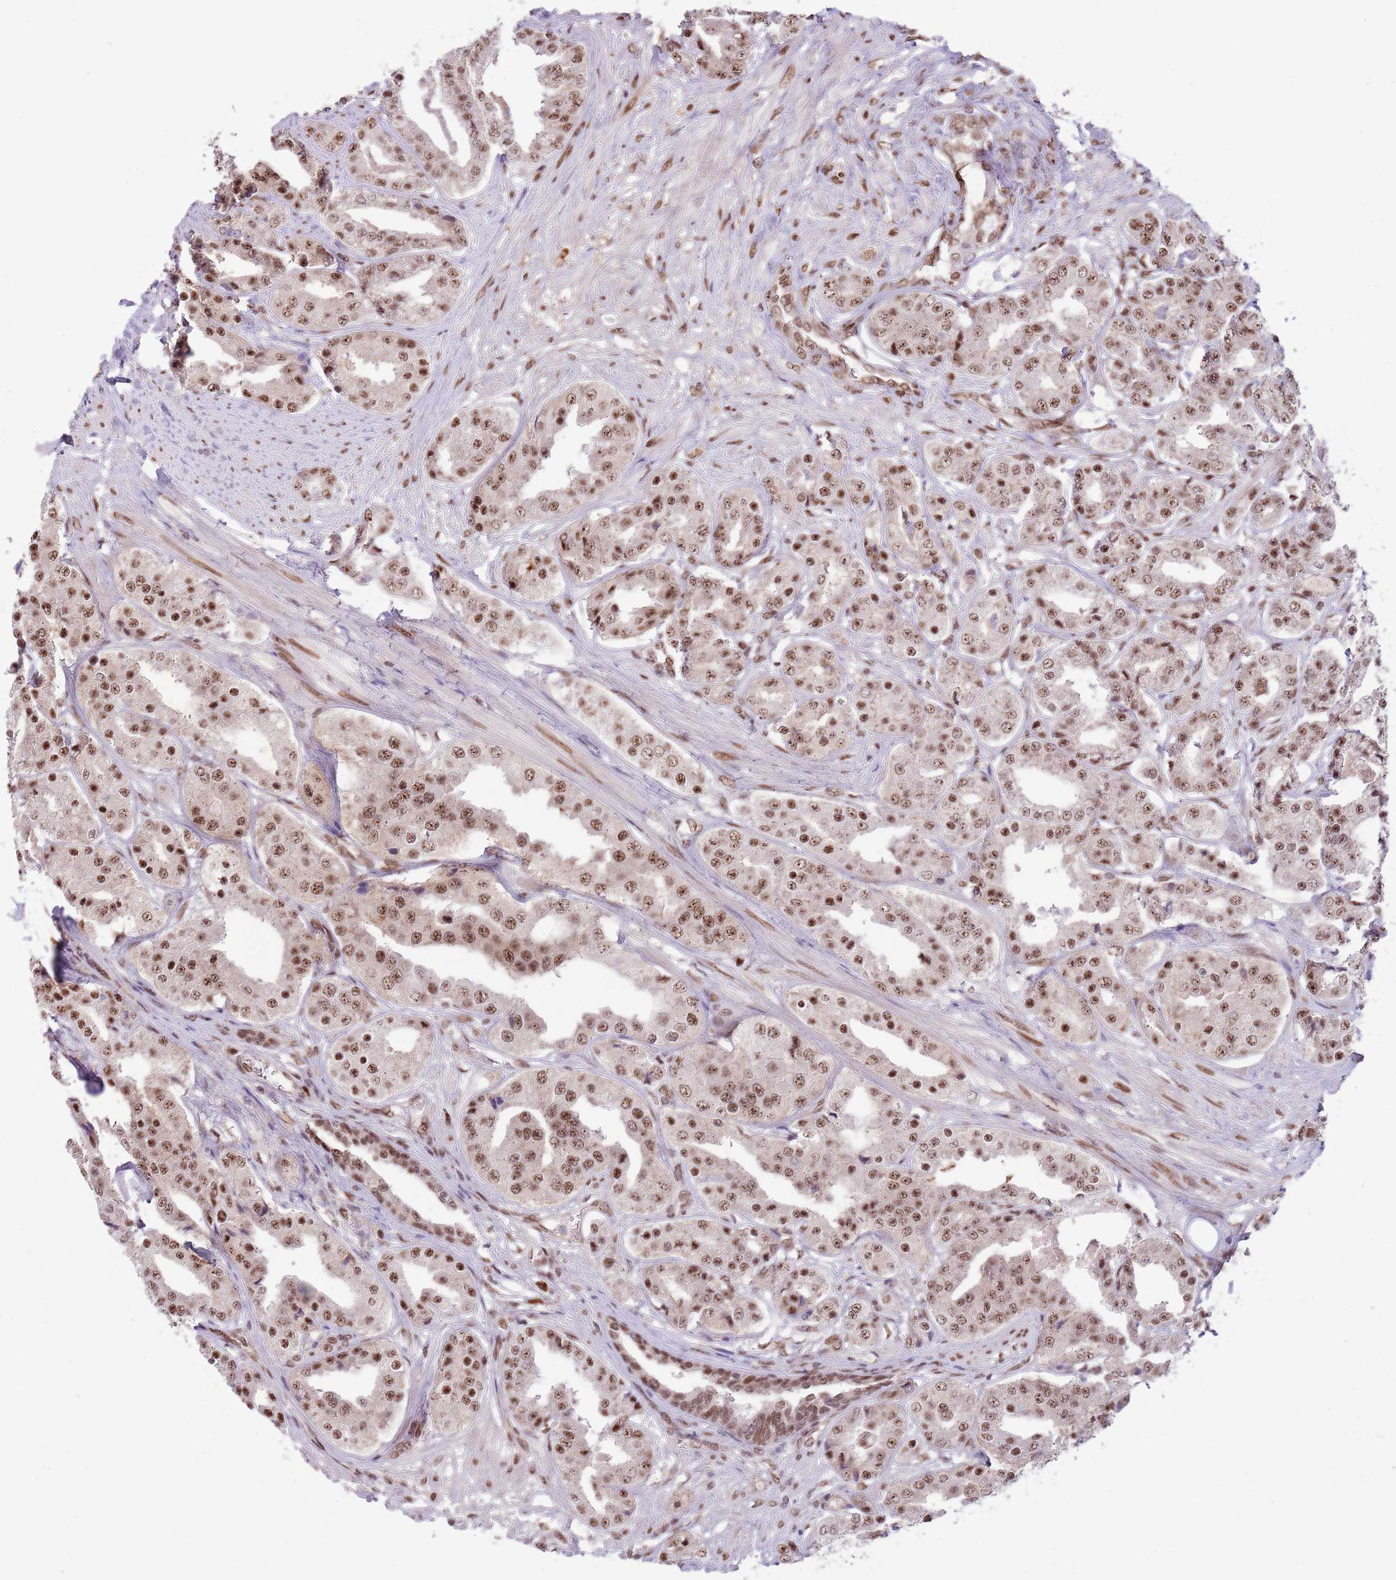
{"staining": {"intensity": "moderate", "quantity": ">75%", "location": "nuclear"}, "tissue": "prostate cancer", "cell_type": "Tumor cells", "image_type": "cancer", "snomed": [{"axis": "morphology", "description": "Adenocarcinoma, High grade"}, {"axis": "topography", "description": "Prostate"}], "caption": "DAB (3,3'-diaminobenzidine) immunohistochemical staining of human adenocarcinoma (high-grade) (prostate) demonstrates moderate nuclear protein staining in approximately >75% of tumor cells. Nuclei are stained in blue.", "gene": "SIPA1L3", "patient": {"sex": "male", "age": 63}}